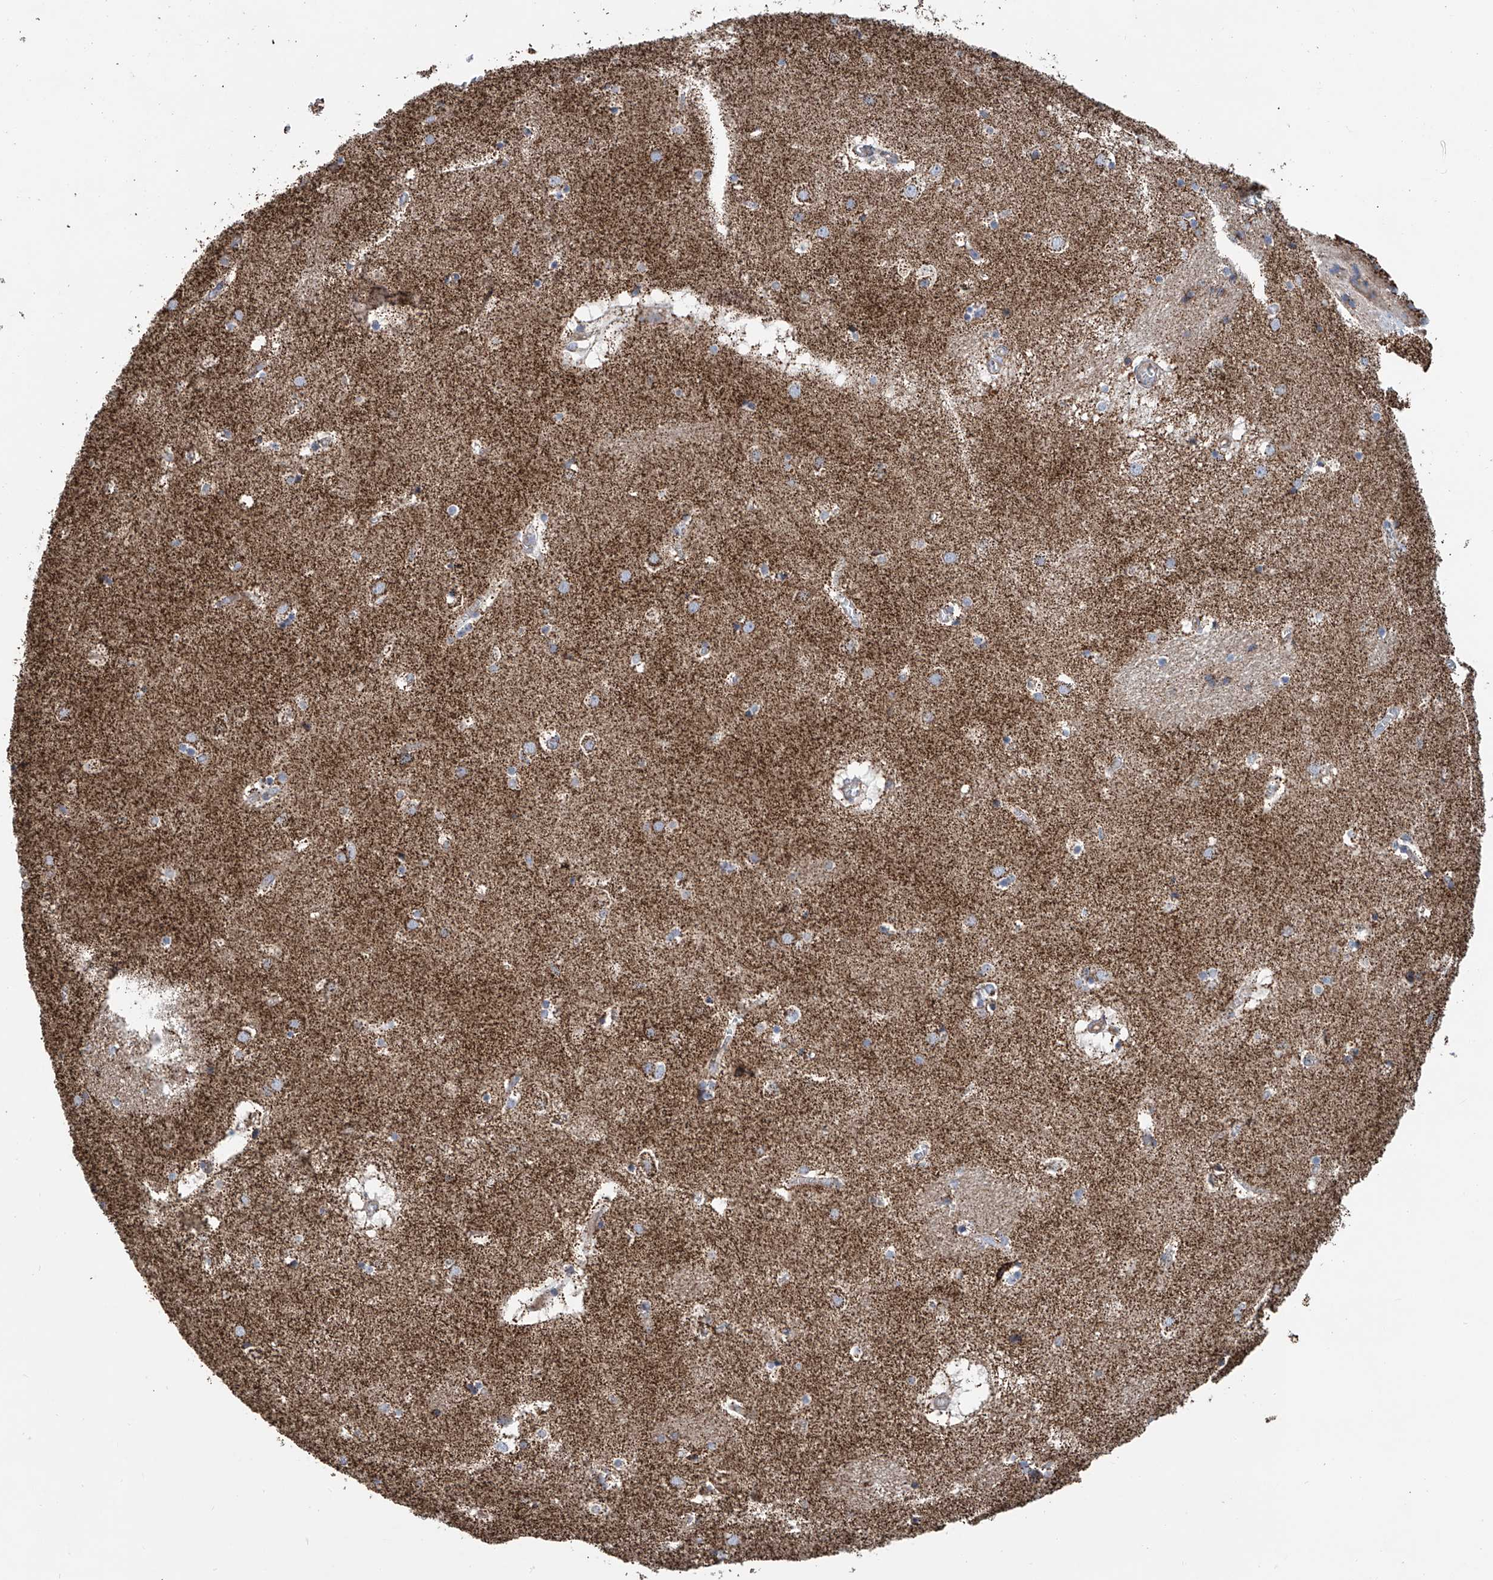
{"staining": {"intensity": "moderate", "quantity": "<25%", "location": "cytoplasmic/membranous"}, "tissue": "caudate", "cell_type": "Glial cells", "image_type": "normal", "snomed": [{"axis": "morphology", "description": "Normal tissue, NOS"}, {"axis": "topography", "description": "Lateral ventricle wall"}], "caption": "Immunohistochemical staining of unremarkable human caudate reveals <25% levels of moderate cytoplasmic/membranous protein expression in about <25% of glial cells. The staining was performed using DAB to visualize the protein expression in brown, while the nuclei were stained in blue with hematoxylin (Magnification: 20x).", "gene": "MCL1", "patient": {"sex": "male", "age": 70}}